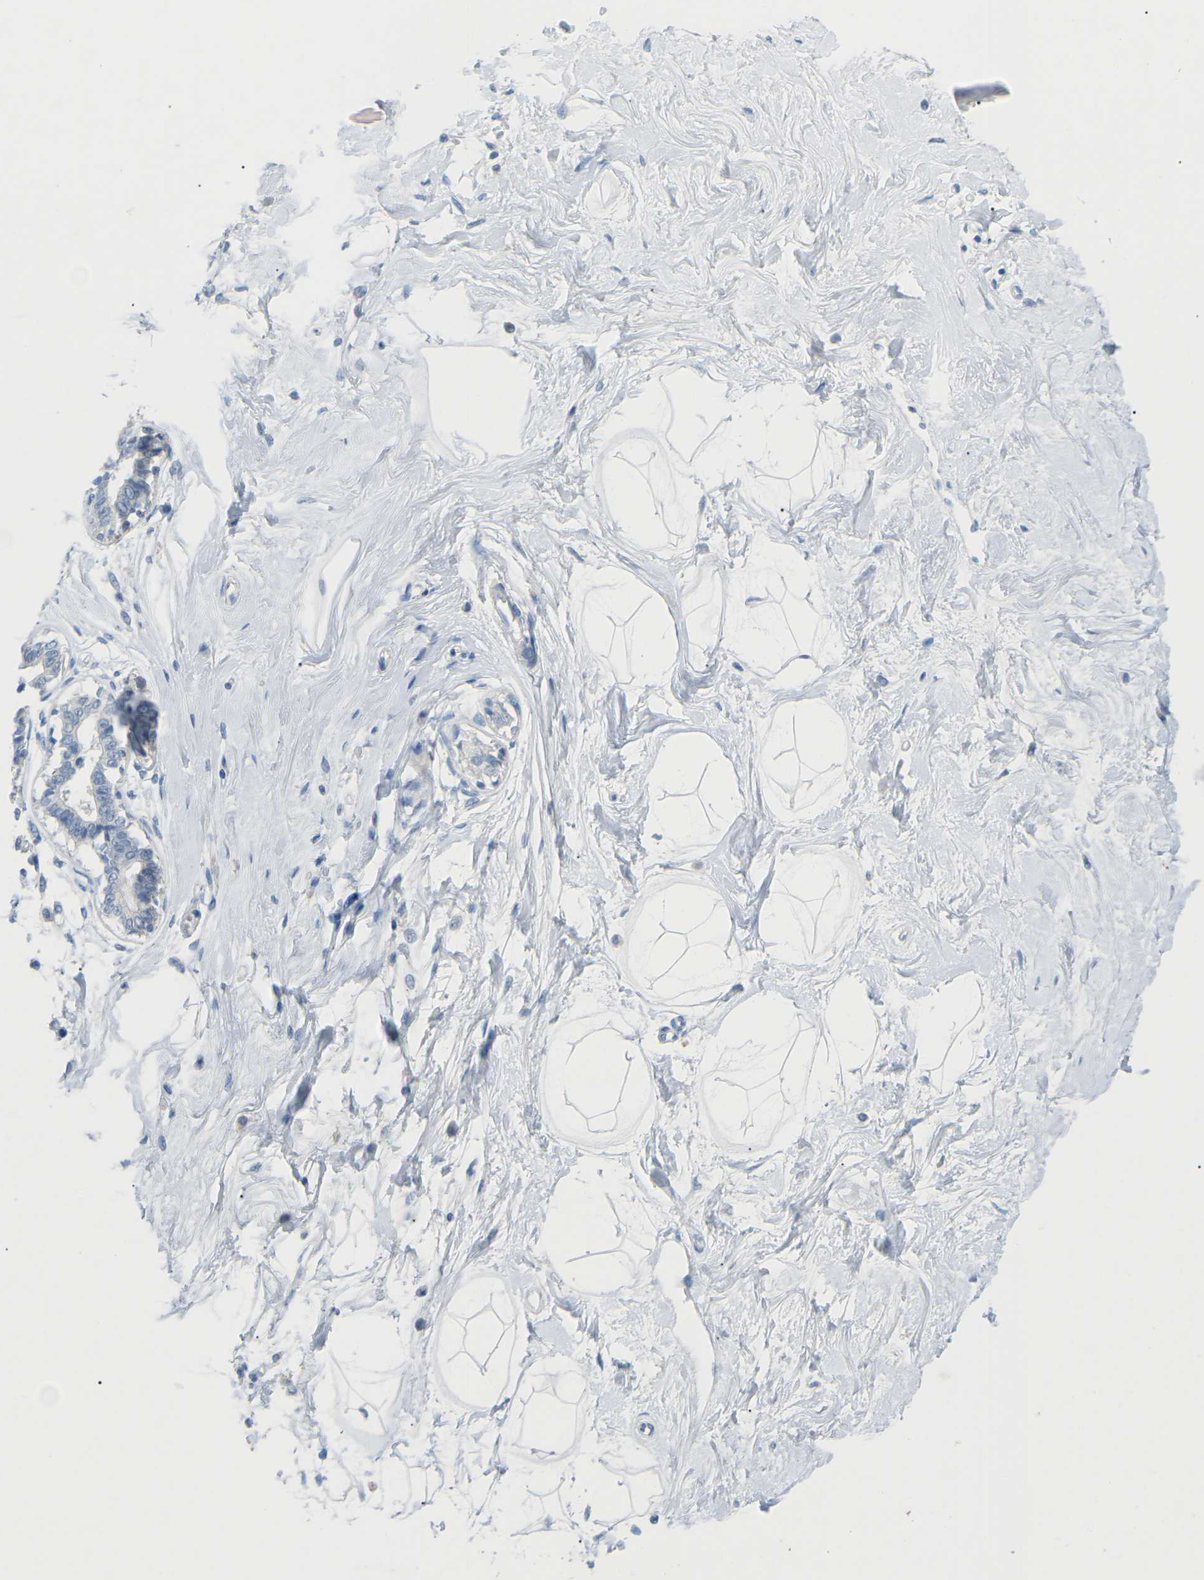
{"staining": {"intensity": "negative", "quantity": "none", "location": "none"}, "tissue": "breast", "cell_type": "Adipocytes", "image_type": "normal", "snomed": [{"axis": "morphology", "description": "Normal tissue, NOS"}, {"axis": "topography", "description": "Breast"}], "caption": "Immunohistochemical staining of normal human breast exhibits no significant staining in adipocytes.", "gene": "HBG2", "patient": {"sex": "female", "age": 45}}